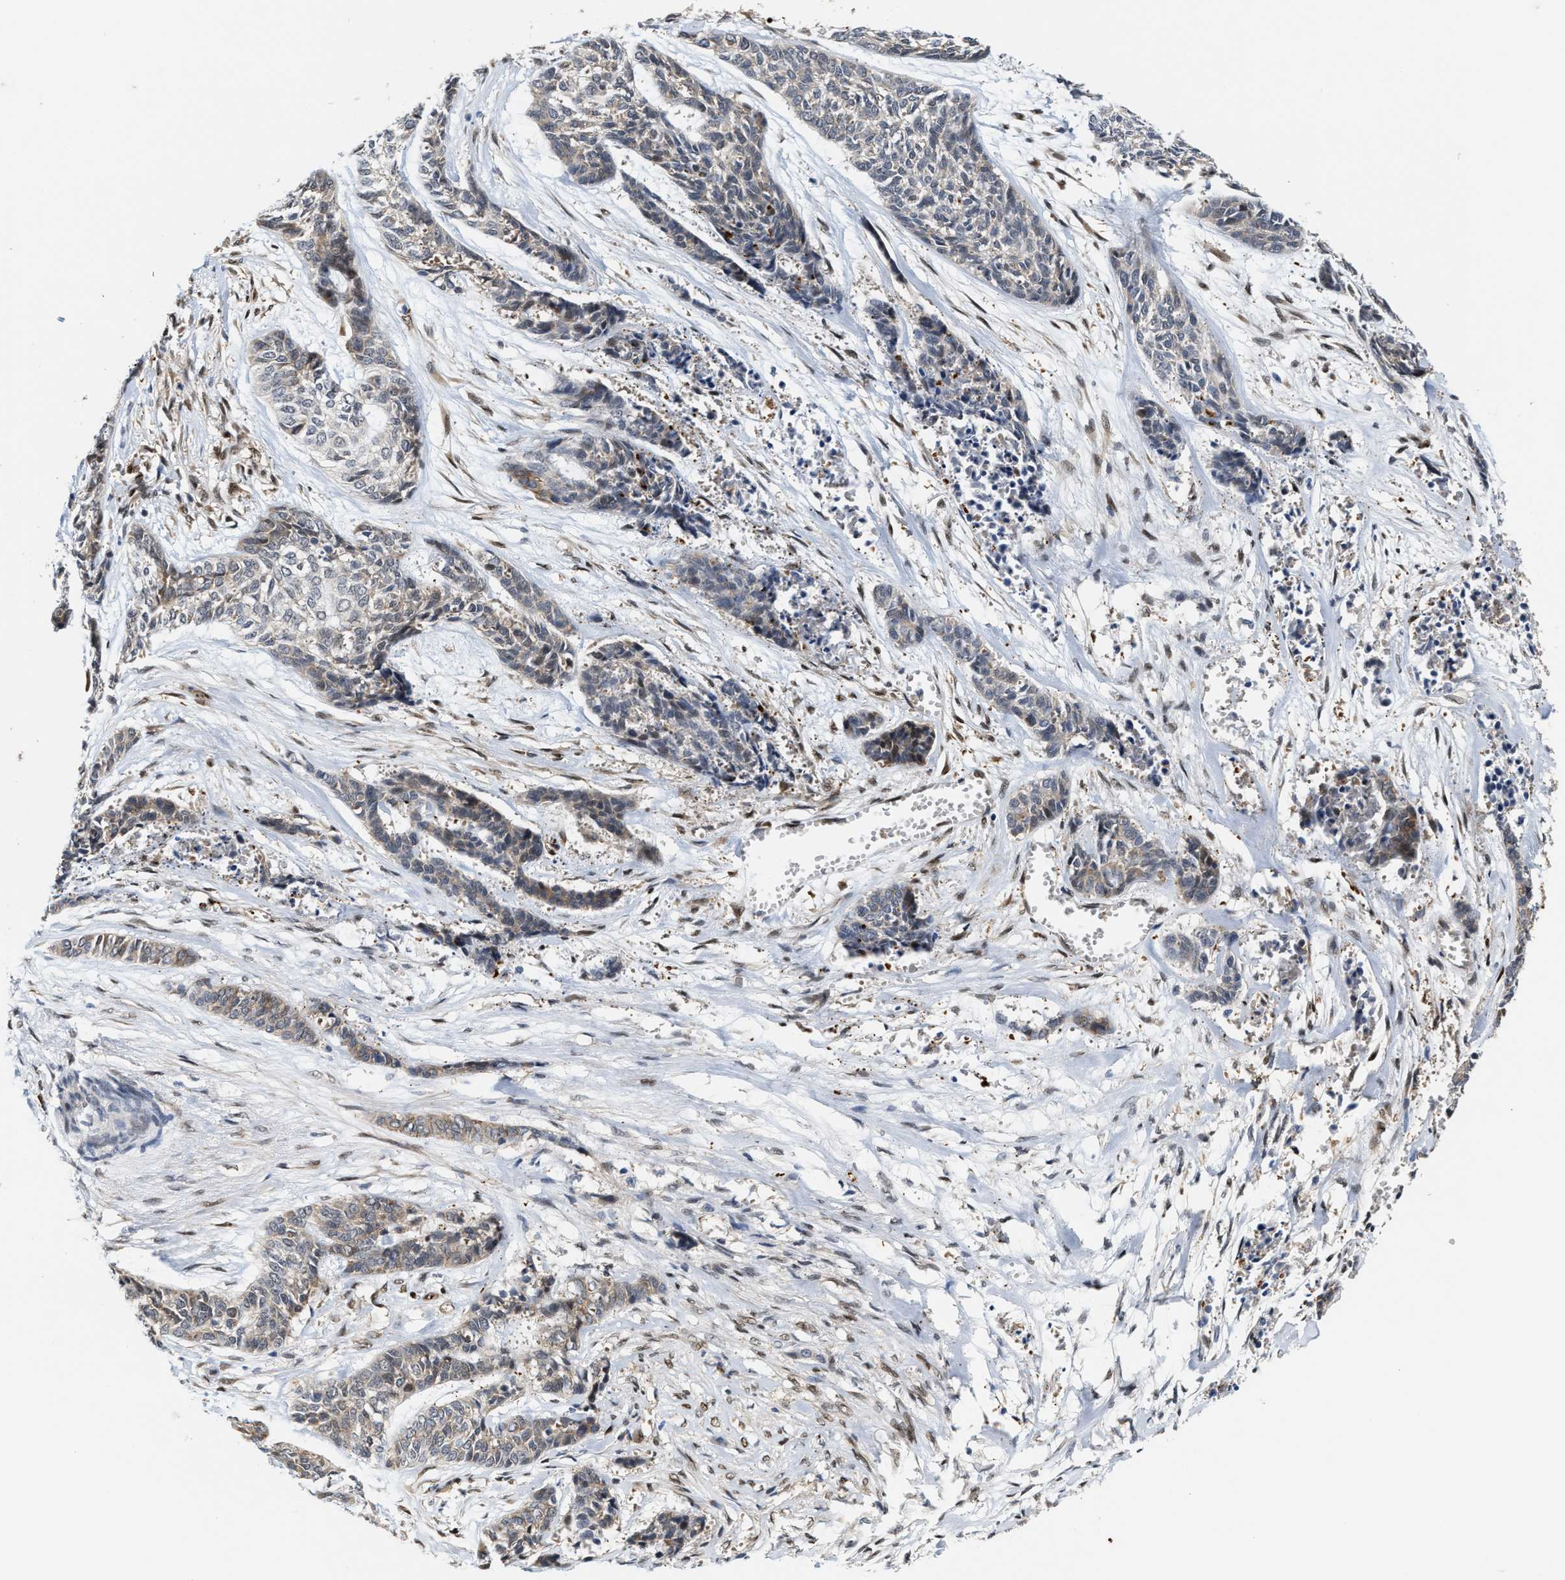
{"staining": {"intensity": "weak", "quantity": "25%-75%", "location": "cytoplasmic/membranous"}, "tissue": "skin cancer", "cell_type": "Tumor cells", "image_type": "cancer", "snomed": [{"axis": "morphology", "description": "Basal cell carcinoma"}, {"axis": "topography", "description": "Skin"}], "caption": "A photomicrograph showing weak cytoplasmic/membranous staining in about 25%-75% of tumor cells in skin basal cell carcinoma, as visualized by brown immunohistochemical staining.", "gene": "TCF4", "patient": {"sex": "female", "age": 64}}